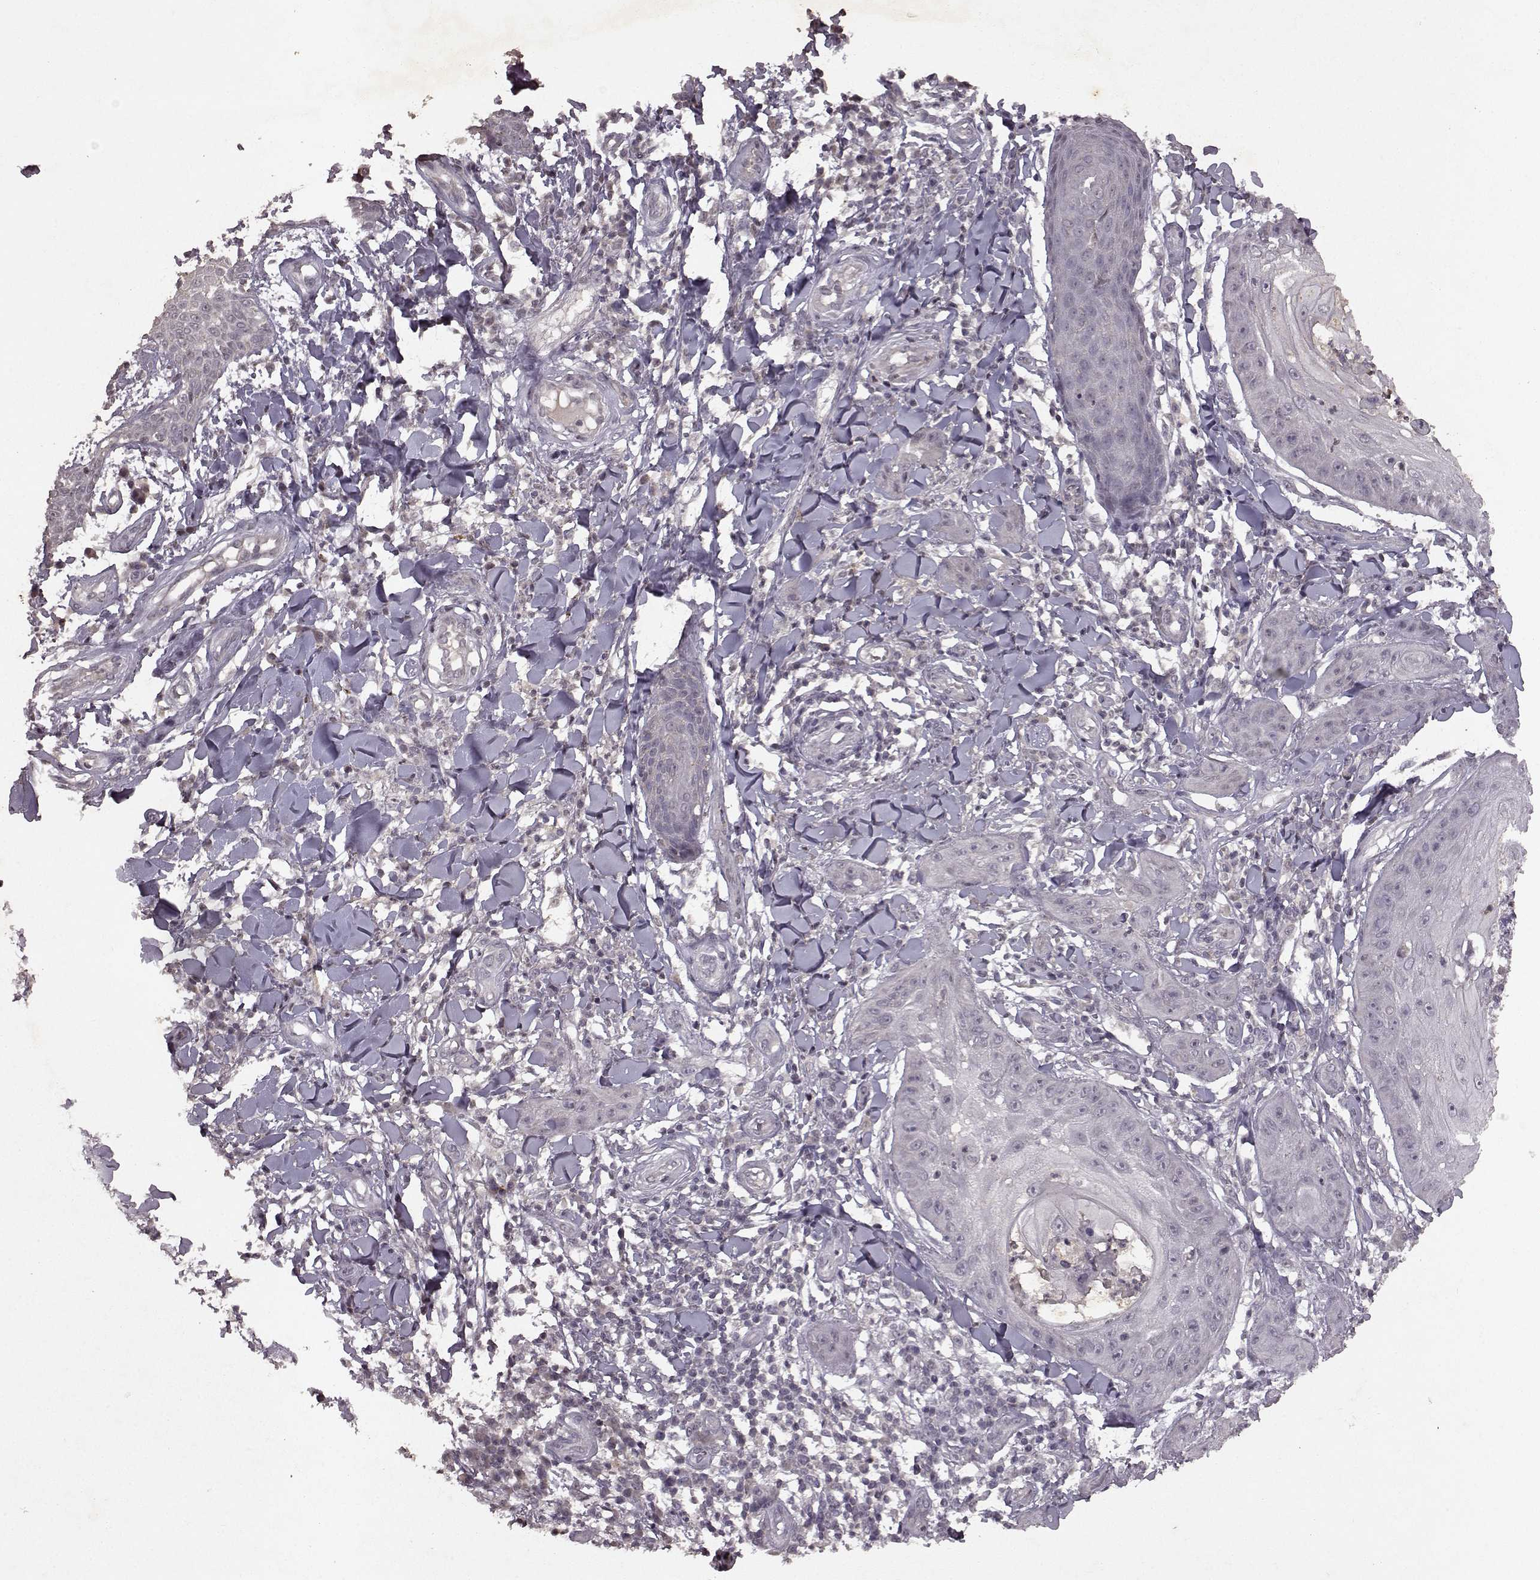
{"staining": {"intensity": "negative", "quantity": "none", "location": "none"}, "tissue": "skin cancer", "cell_type": "Tumor cells", "image_type": "cancer", "snomed": [{"axis": "morphology", "description": "Squamous cell carcinoma, NOS"}, {"axis": "topography", "description": "Skin"}], "caption": "A histopathology image of squamous cell carcinoma (skin) stained for a protein reveals no brown staining in tumor cells. Brightfield microscopy of immunohistochemistry (IHC) stained with DAB (3,3'-diaminobenzidine) (brown) and hematoxylin (blue), captured at high magnification.", "gene": "LHB", "patient": {"sex": "male", "age": 70}}